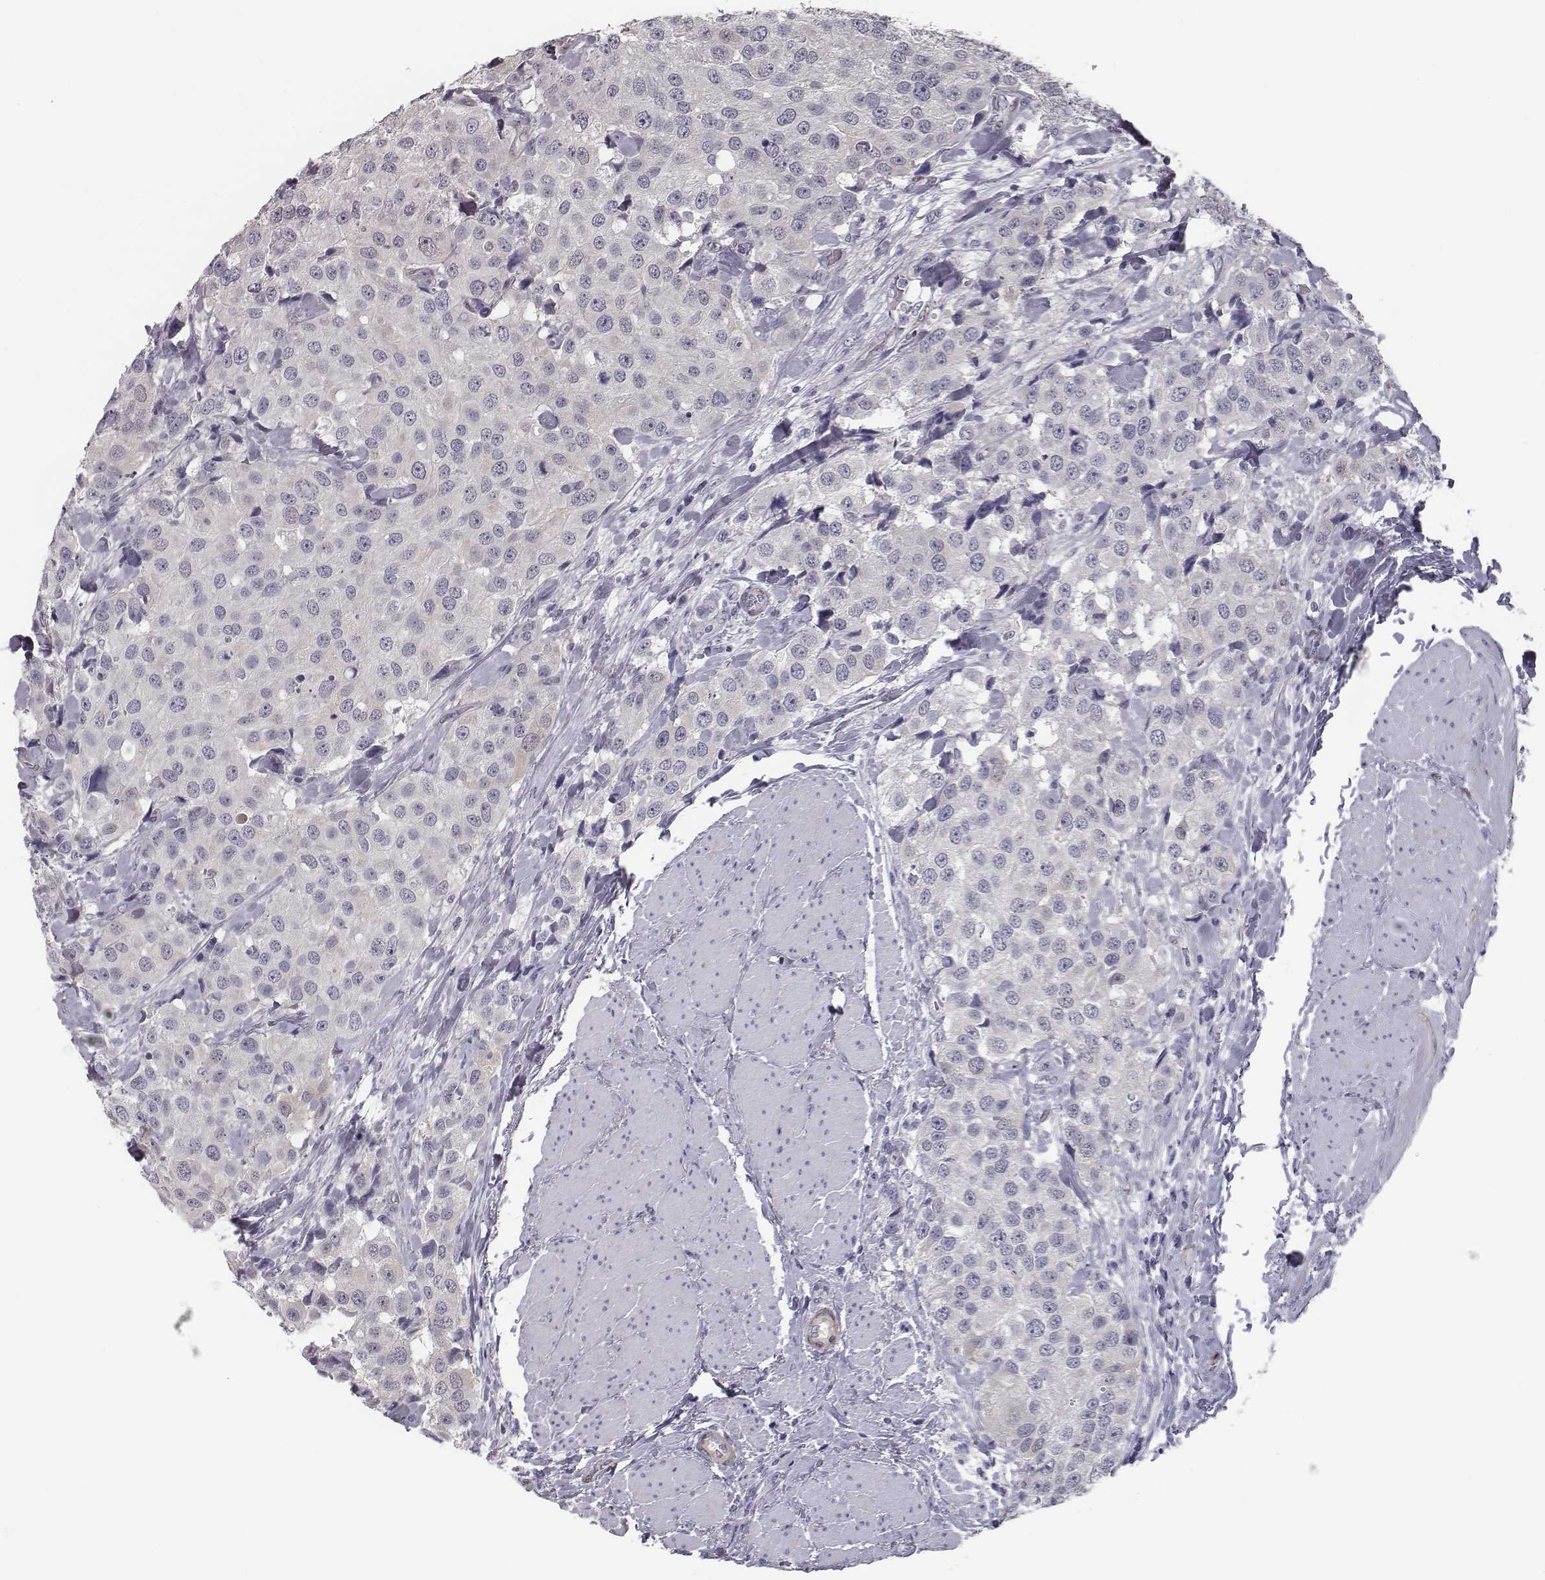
{"staining": {"intensity": "negative", "quantity": "none", "location": "none"}, "tissue": "urothelial cancer", "cell_type": "Tumor cells", "image_type": "cancer", "snomed": [{"axis": "morphology", "description": "Urothelial carcinoma, High grade"}, {"axis": "topography", "description": "Urinary bladder"}], "caption": "This is a image of immunohistochemistry (IHC) staining of urothelial carcinoma (high-grade), which shows no staining in tumor cells.", "gene": "ISYNA1", "patient": {"sex": "female", "age": 64}}